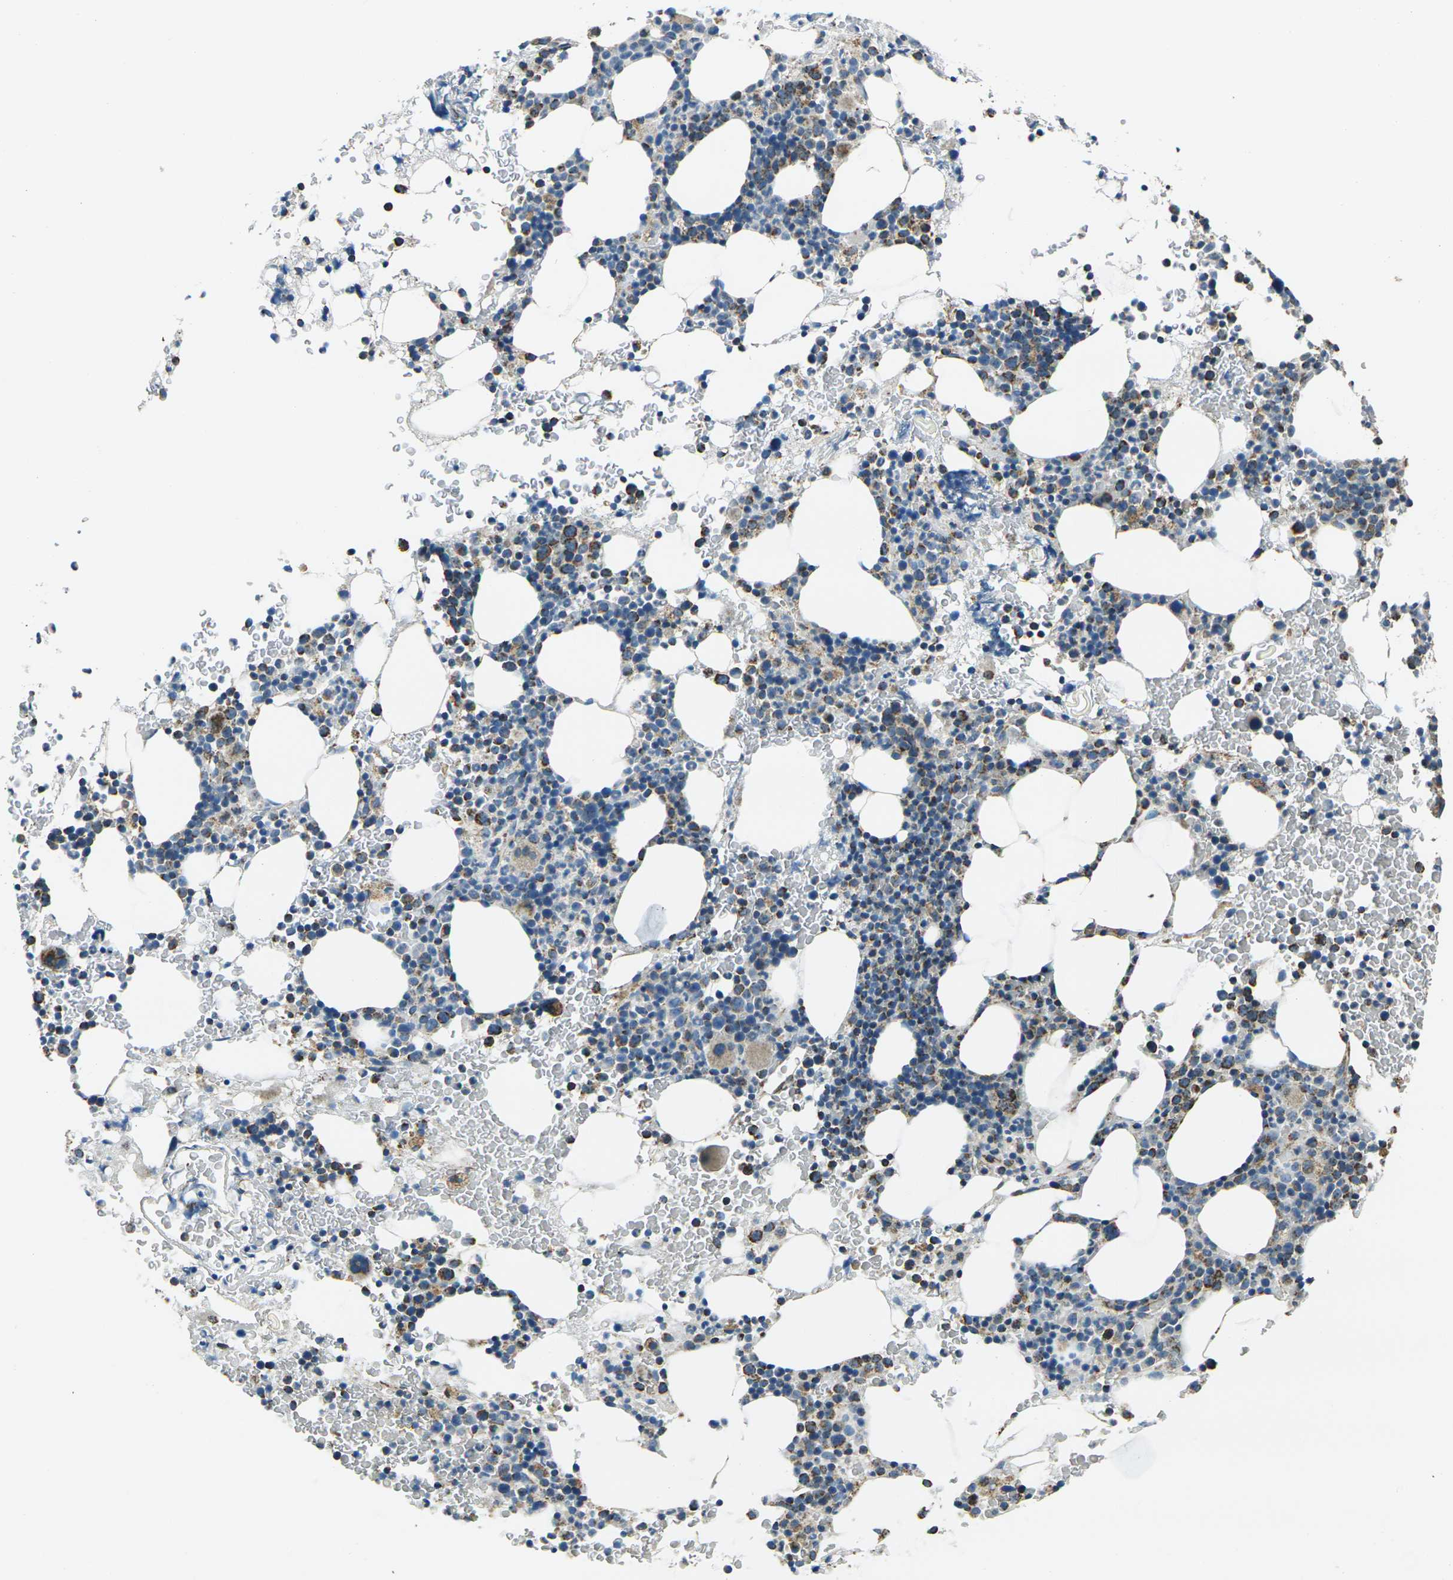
{"staining": {"intensity": "moderate", "quantity": "25%-75%", "location": "cytoplasmic/membranous"}, "tissue": "bone marrow", "cell_type": "Hematopoietic cells", "image_type": "normal", "snomed": [{"axis": "morphology", "description": "Normal tissue, NOS"}, {"axis": "morphology", "description": "Inflammation, NOS"}, {"axis": "topography", "description": "Bone marrow"}], "caption": "High-power microscopy captured an immunohistochemistry photomicrograph of benign bone marrow, revealing moderate cytoplasmic/membranous expression in about 25%-75% of hematopoietic cells. (DAB (3,3'-diaminobenzidine) IHC, brown staining for protein, blue staining for nuclei).", "gene": "IRF3", "patient": {"sex": "female", "age": 84}}